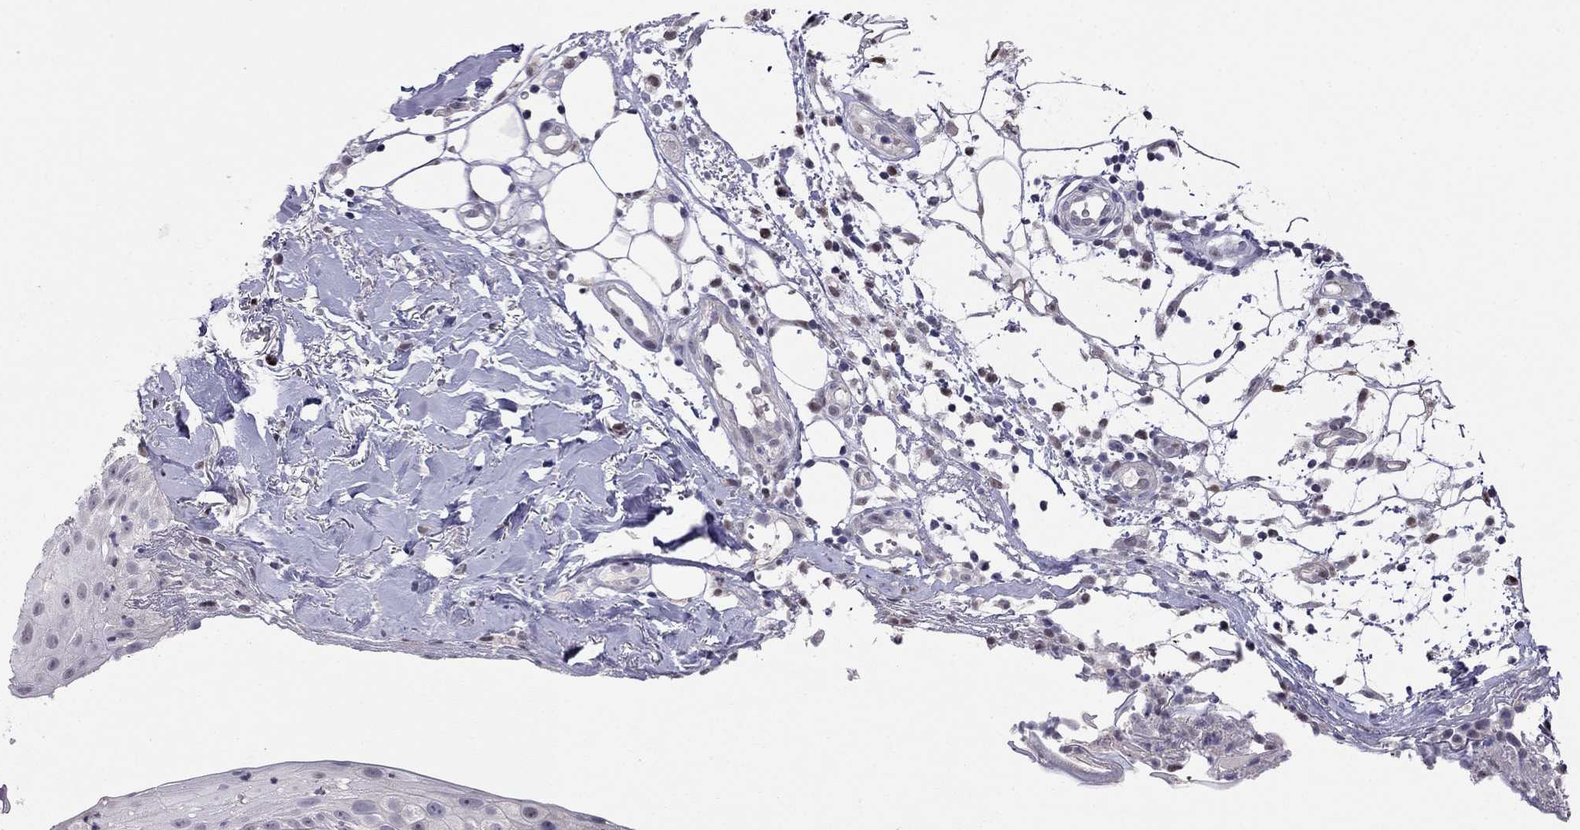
{"staining": {"intensity": "negative", "quantity": "none", "location": "none"}, "tissue": "skin cancer", "cell_type": "Tumor cells", "image_type": "cancer", "snomed": [{"axis": "morphology", "description": "Squamous cell carcinoma, NOS"}, {"axis": "topography", "description": "Skin"}], "caption": "Tumor cells are negative for brown protein staining in squamous cell carcinoma (skin).", "gene": "LRRC39", "patient": {"sex": "male", "age": 71}}